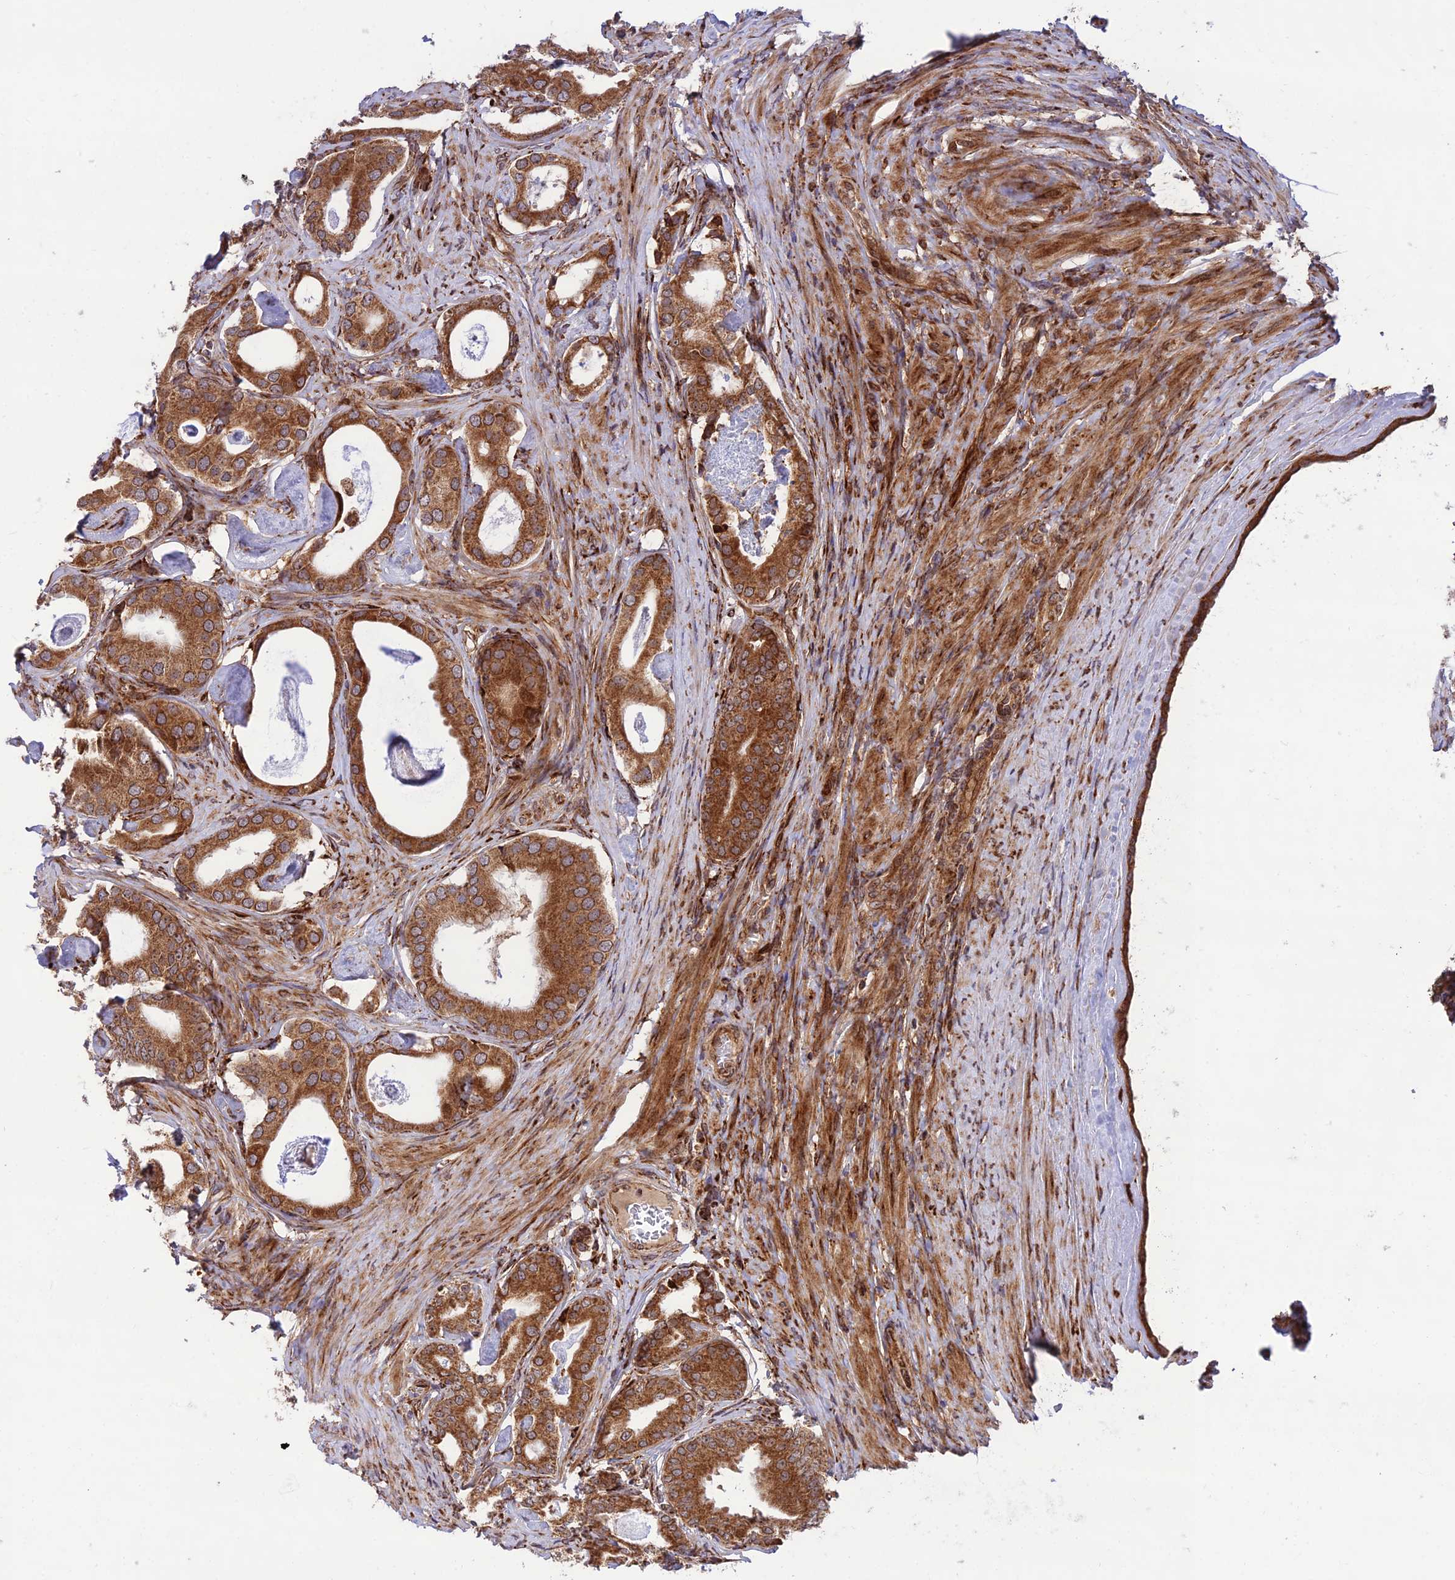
{"staining": {"intensity": "strong", "quantity": ">75%", "location": "cytoplasmic/membranous,nuclear"}, "tissue": "prostate cancer", "cell_type": "Tumor cells", "image_type": "cancer", "snomed": [{"axis": "morphology", "description": "Adenocarcinoma, Low grade"}, {"axis": "topography", "description": "Prostate"}], "caption": "Human adenocarcinoma (low-grade) (prostate) stained for a protein (brown) demonstrates strong cytoplasmic/membranous and nuclear positive positivity in approximately >75% of tumor cells.", "gene": "CRTAP", "patient": {"sex": "male", "age": 71}}